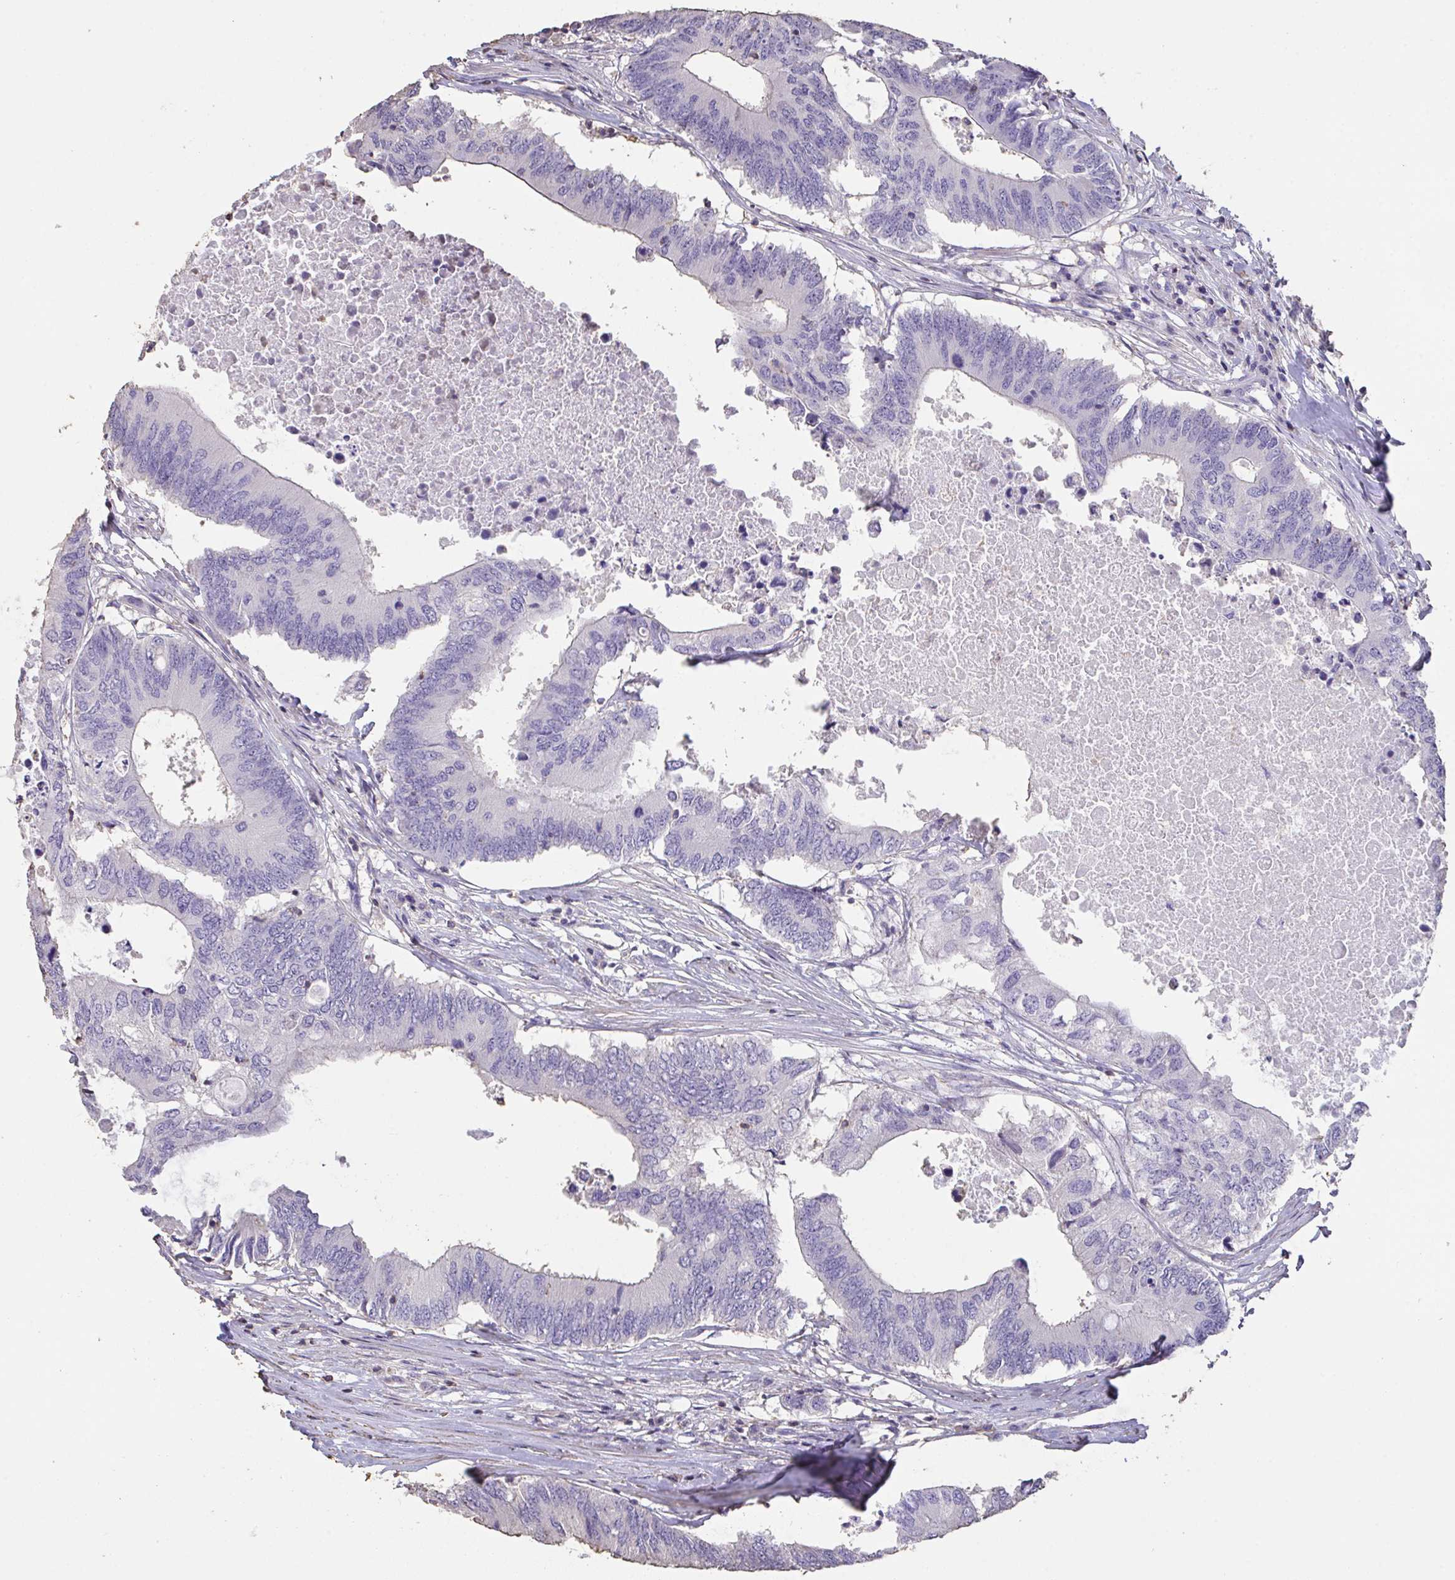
{"staining": {"intensity": "negative", "quantity": "none", "location": "none"}, "tissue": "colorectal cancer", "cell_type": "Tumor cells", "image_type": "cancer", "snomed": [{"axis": "morphology", "description": "Adenocarcinoma, NOS"}, {"axis": "topography", "description": "Colon"}], "caption": "This image is of colorectal cancer stained with immunohistochemistry to label a protein in brown with the nuclei are counter-stained blue. There is no expression in tumor cells.", "gene": "IL23R", "patient": {"sex": "male", "age": 71}}